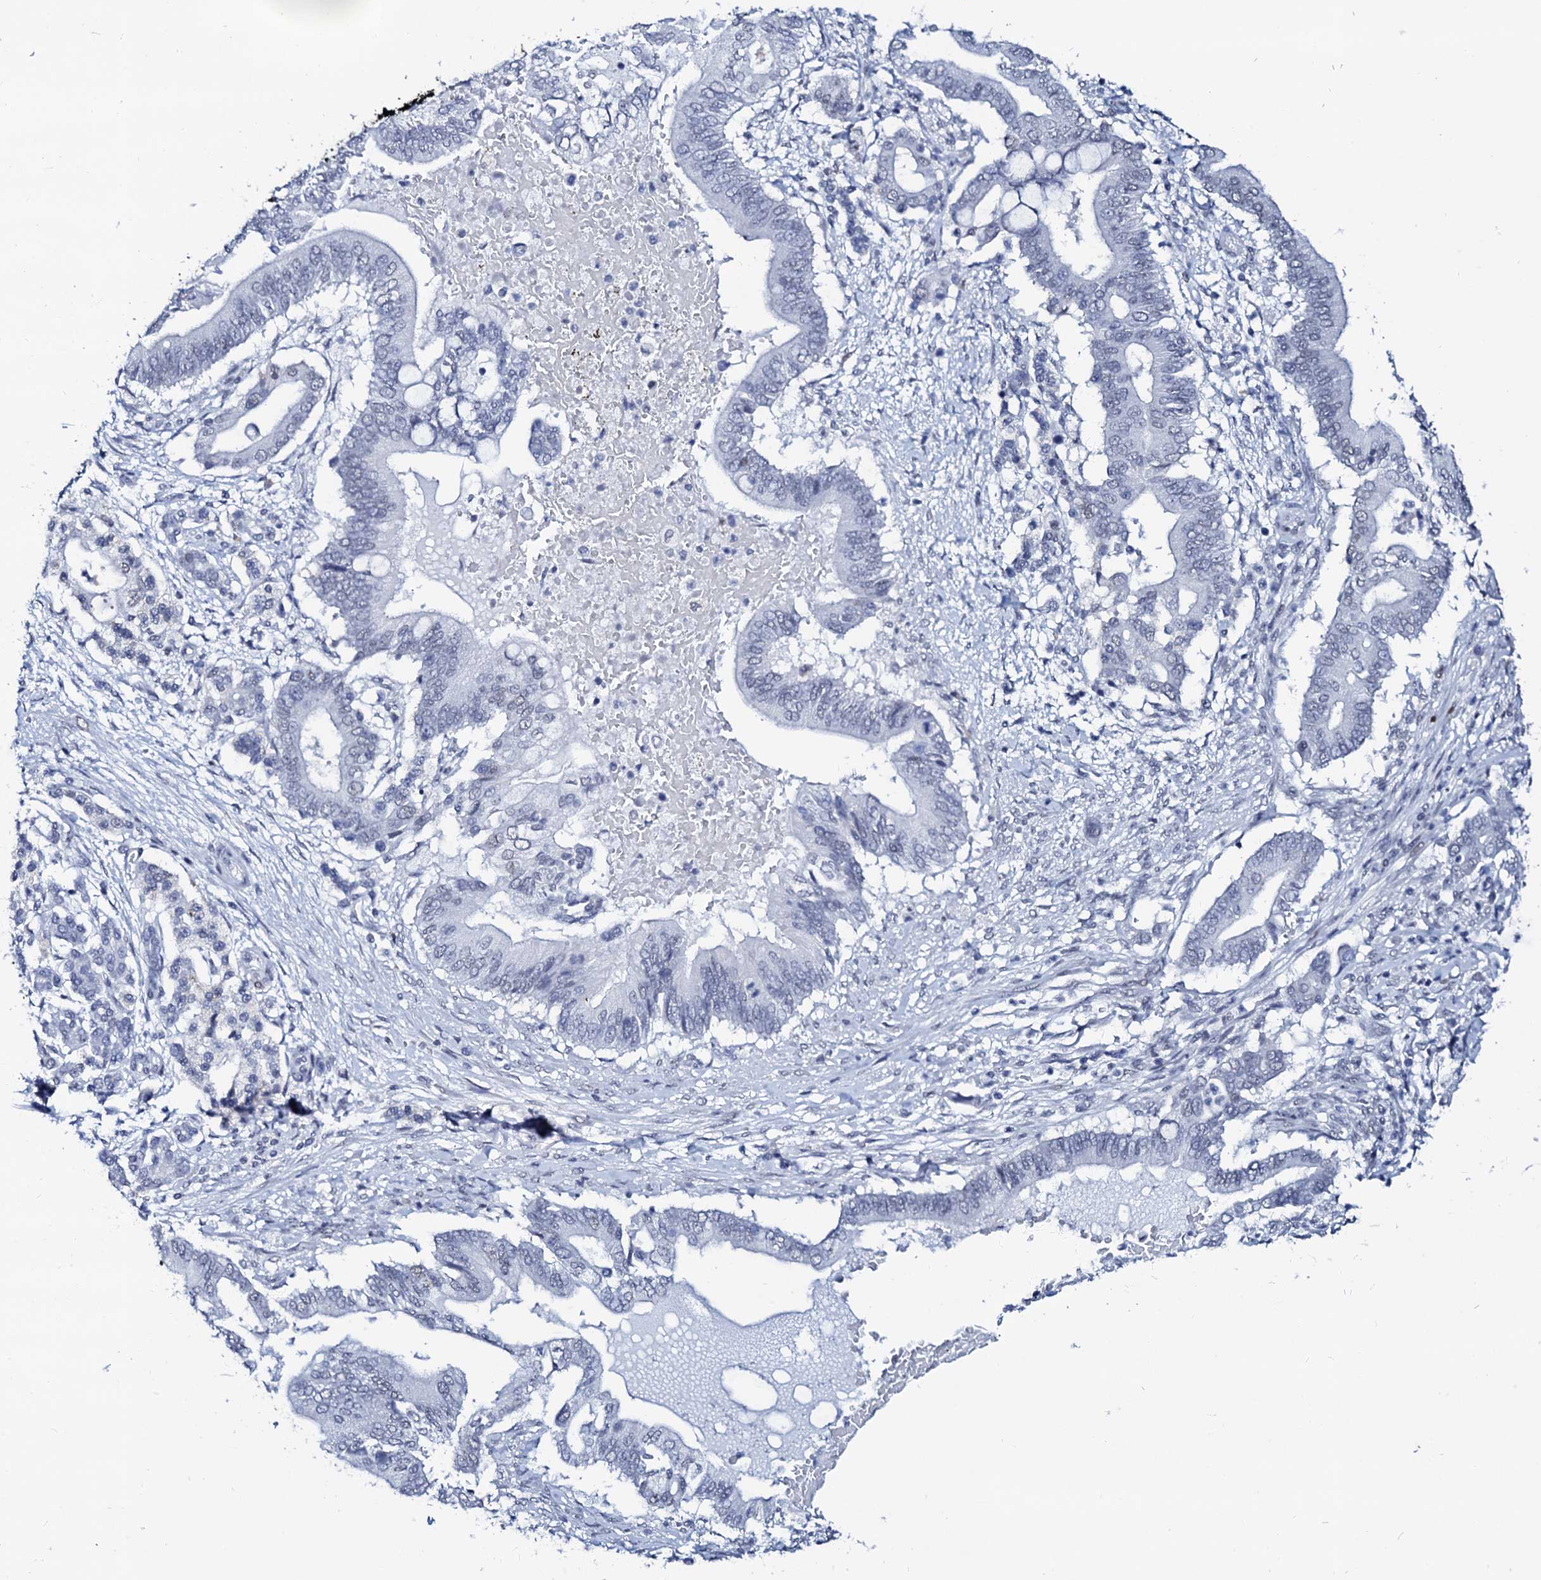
{"staining": {"intensity": "negative", "quantity": "none", "location": "none"}, "tissue": "pancreatic cancer", "cell_type": "Tumor cells", "image_type": "cancer", "snomed": [{"axis": "morphology", "description": "Adenocarcinoma, NOS"}, {"axis": "topography", "description": "Pancreas"}], "caption": "An immunohistochemistry (IHC) histopathology image of pancreatic cancer (adenocarcinoma) is shown. There is no staining in tumor cells of pancreatic cancer (adenocarcinoma).", "gene": "SPATA19", "patient": {"sex": "male", "age": 68}}